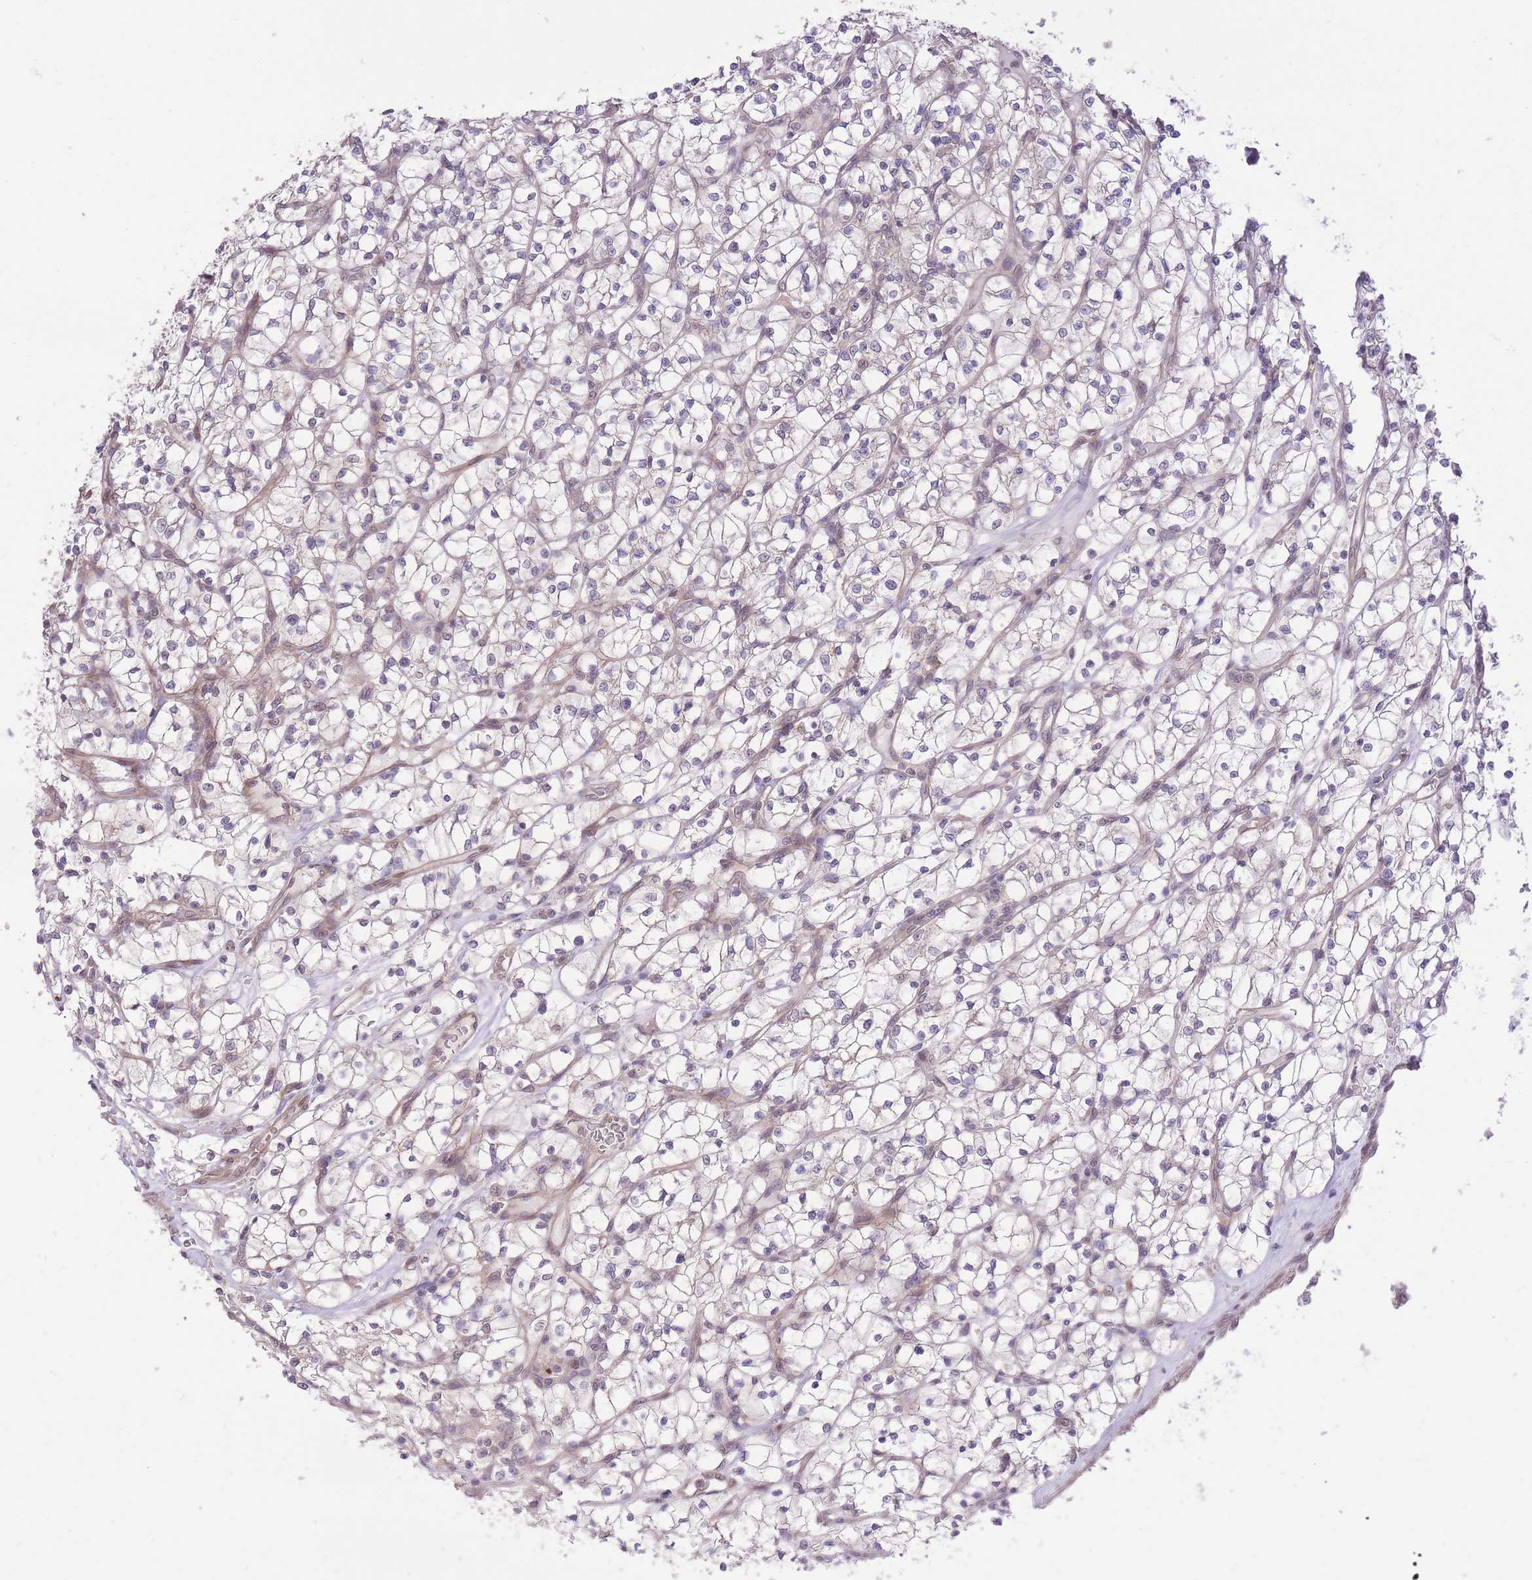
{"staining": {"intensity": "negative", "quantity": "none", "location": "none"}, "tissue": "renal cancer", "cell_type": "Tumor cells", "image_type": "cancer", "snomed": [{"axis": "morphology", "description": "Adenocarcinoma, NOS"}, {"axis": "topography", "description": "Kidney"}], "caption": "Immunohistochemistry (IHC) photomicrograph of neoplastic tissue: renal cancer stained with DAB (3,3'-diaminobenzidine) reveals no significant protein expression in tumor cells.", "gene": "ELOA2", "patient": {"sex": "female", "age": 64}}